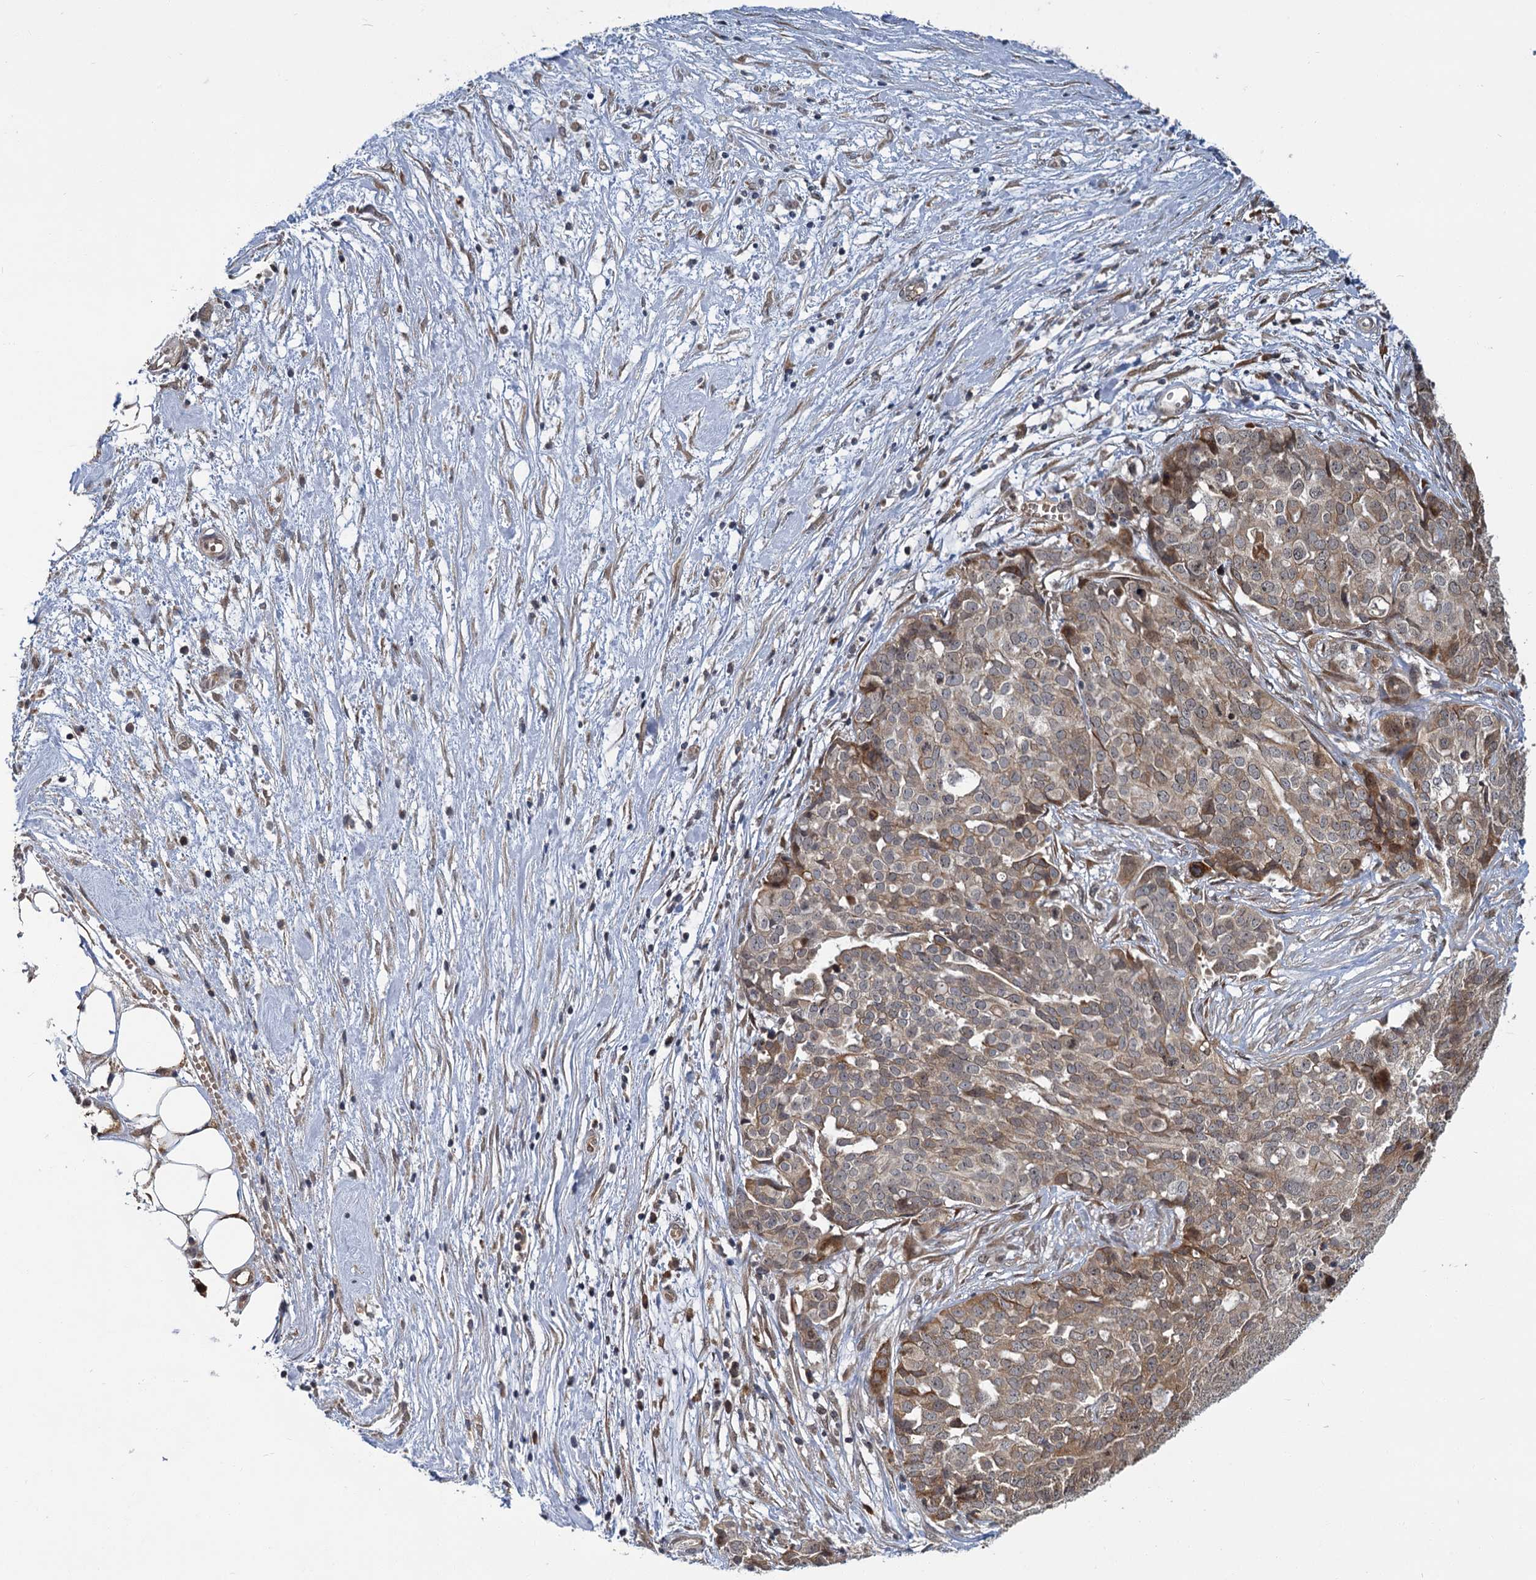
{"staining": {"intensity": "weak", "quantity": ">75%", "location": "cytoplasmic/membranous"}, "tissue": "ovarian cancer", "cell_type": "Tumor cells", "image_type": "cancer", "snomed": [{"axis": "morphology", "description": "Cystadenocarcinoma, serous, NOS"}, {"axis": "topography", "description": "Soft tissue"}, {"axis": "topography", "description": "Ovary"}], "caption": "Immunohistochemistry image of neoplastic tissue: human ovarian cancer stained using IHC exhibits low levels of weak protein expression localized specifically in the cytoplasmic/membranous of tumor cells, appearing as a cytoplasmic/membranous brown color.", "gene": "APBA2", "patient": {"sex": "female", "age": 57}}